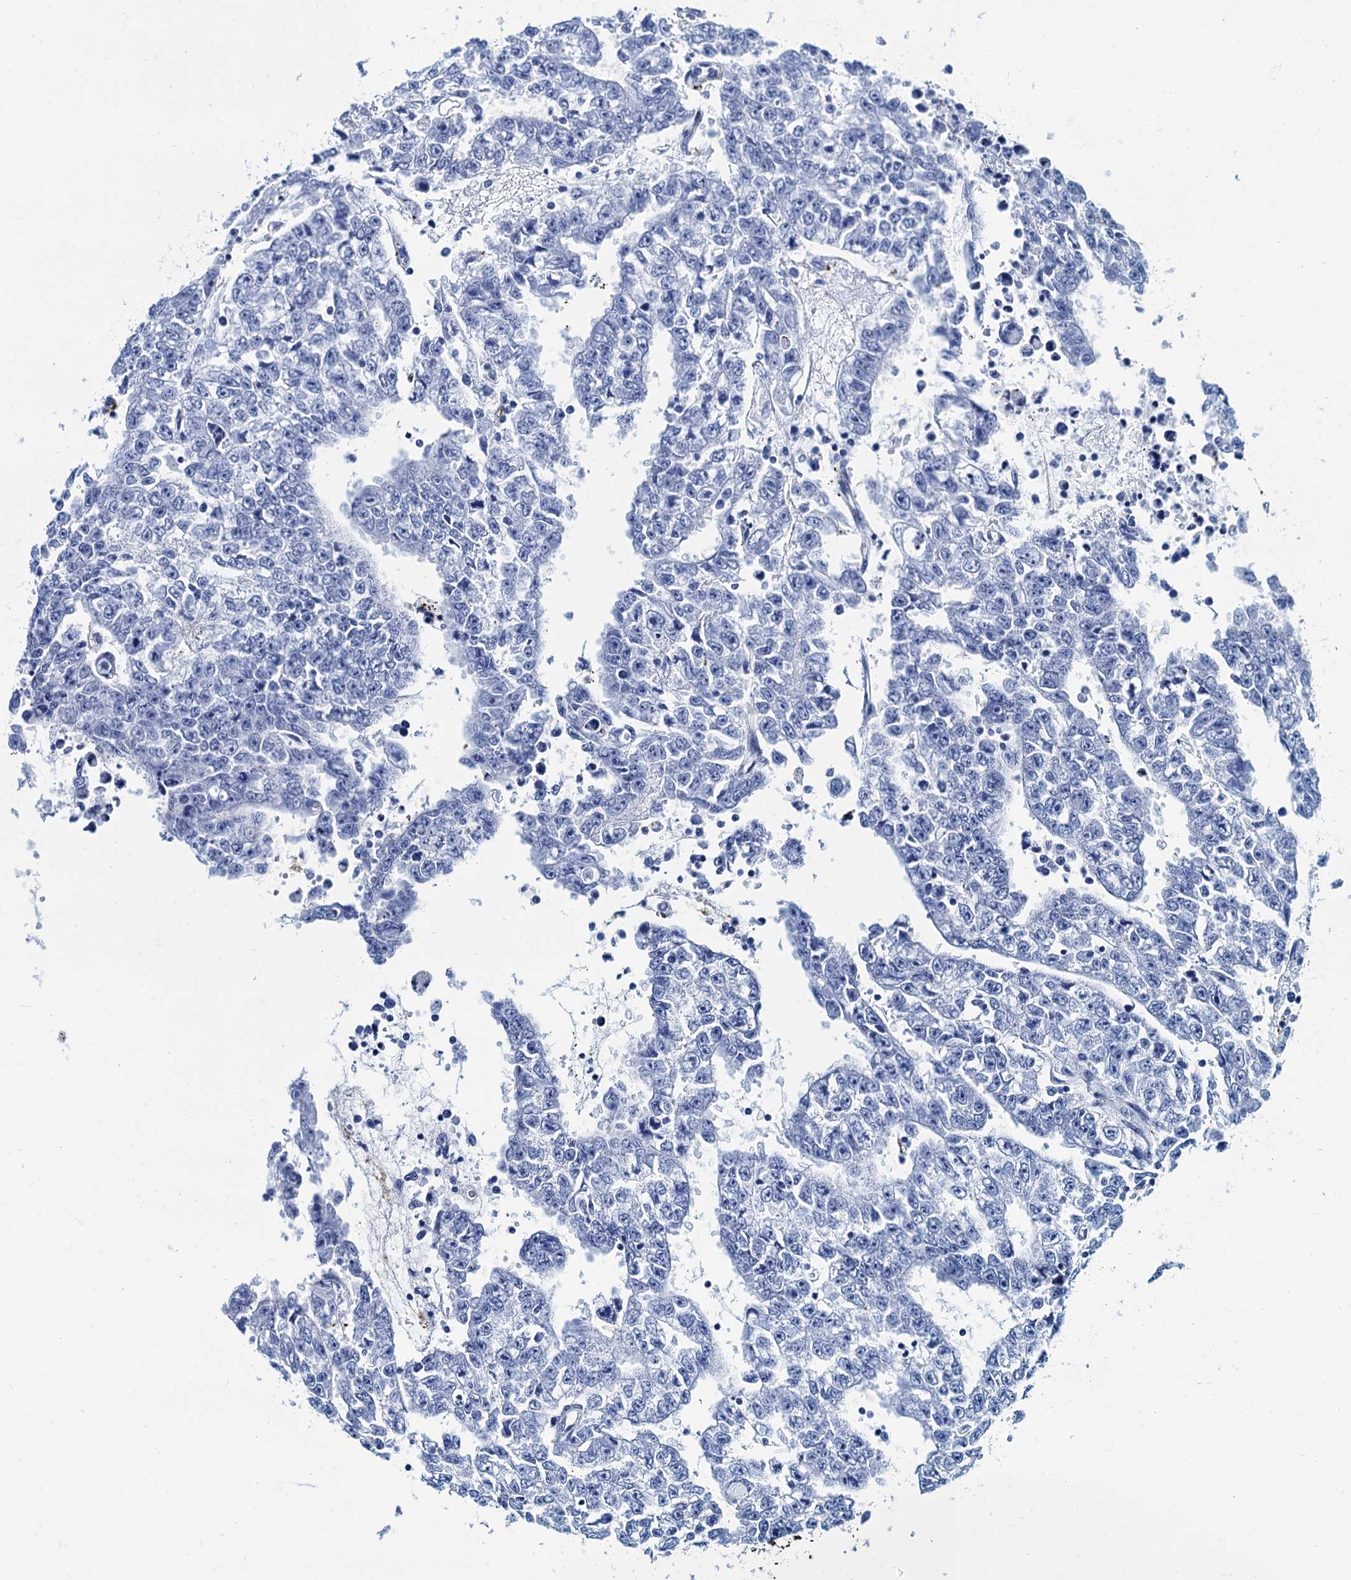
{"staining": {"intensity": "negative", "quantity": "none", "location": "none"}, "tissue": "testis cancer", "cell_type": "Tumor cells", "image_type": "cancer", "snomed": [{"axis": "morphology", "description": "Carcinoma, Embryonal, NOS"}, {"axis": "topography", "description": "Testis"}], "caption": "Photomicrograph shows no protein positivity in tumor cells of testis cancer (embryonal carcinoma) tissue.", "gene": "CAVIN2", "patient": {"sex": "male", "age": 25}}